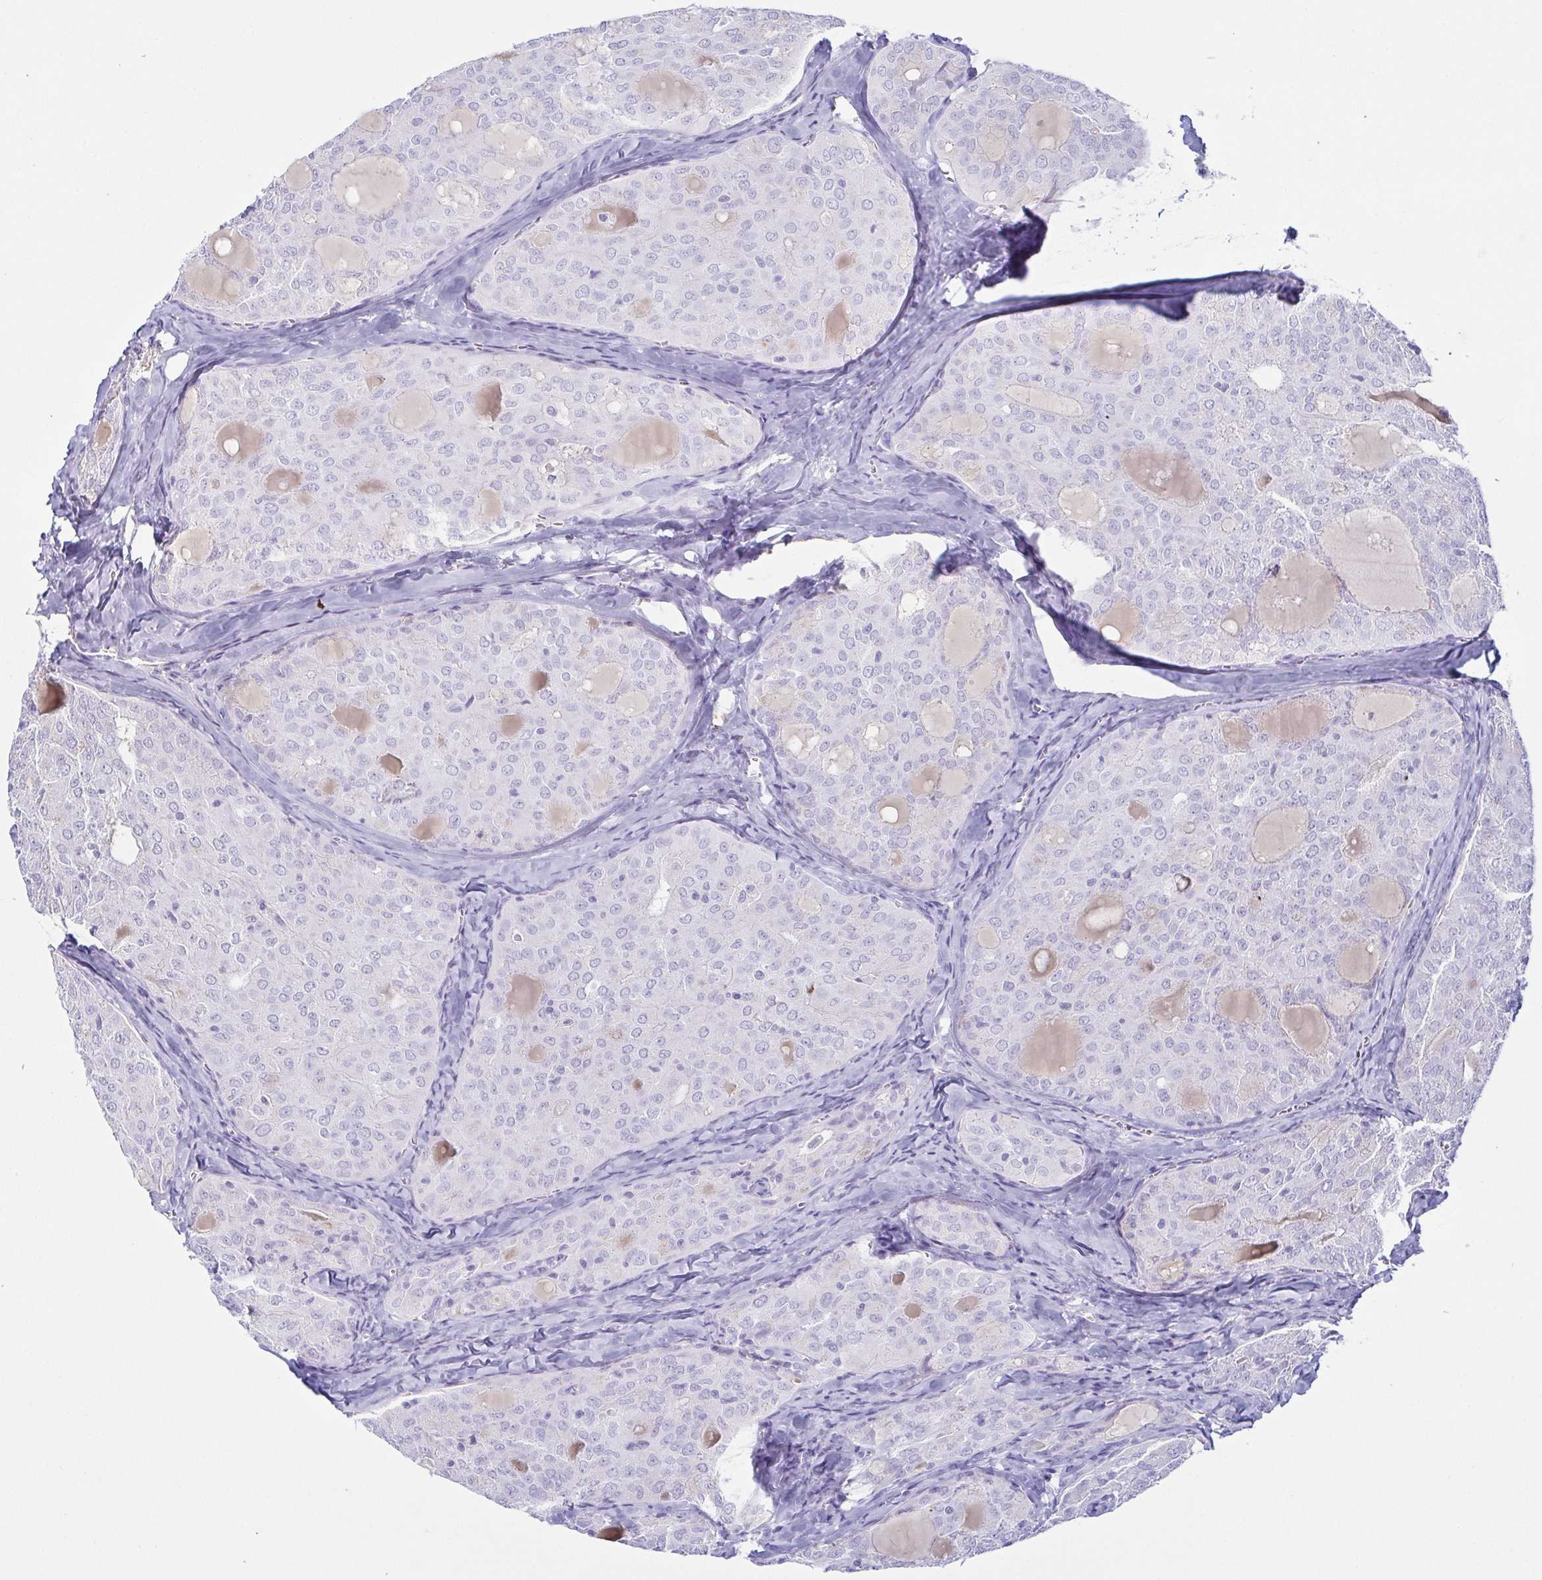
{"staining": {"intensity": "negative", "quantity": "none", "location": "none"}, "tissue": "thyroid cancer", "cell_type": "Tumor cells", "image_type": "cancer", "snomed": [{"axis": "morphology", "description": "Follicular adenoma carcinoma, NOS"}, {"axis": "topography", "description": "Thyroid gland"}], "caption": "High magnification brightfield microscopy of thyroid cancer (follicular adenoma carcinoma) stained with DAB (3,3'-diaminobenzidine) (brown) and counterstained with hematoxylin (blue): tumor cells show no significant expression.", "gene": "LDLRAD1", "patient": {"sex": "male", "age": 75}}